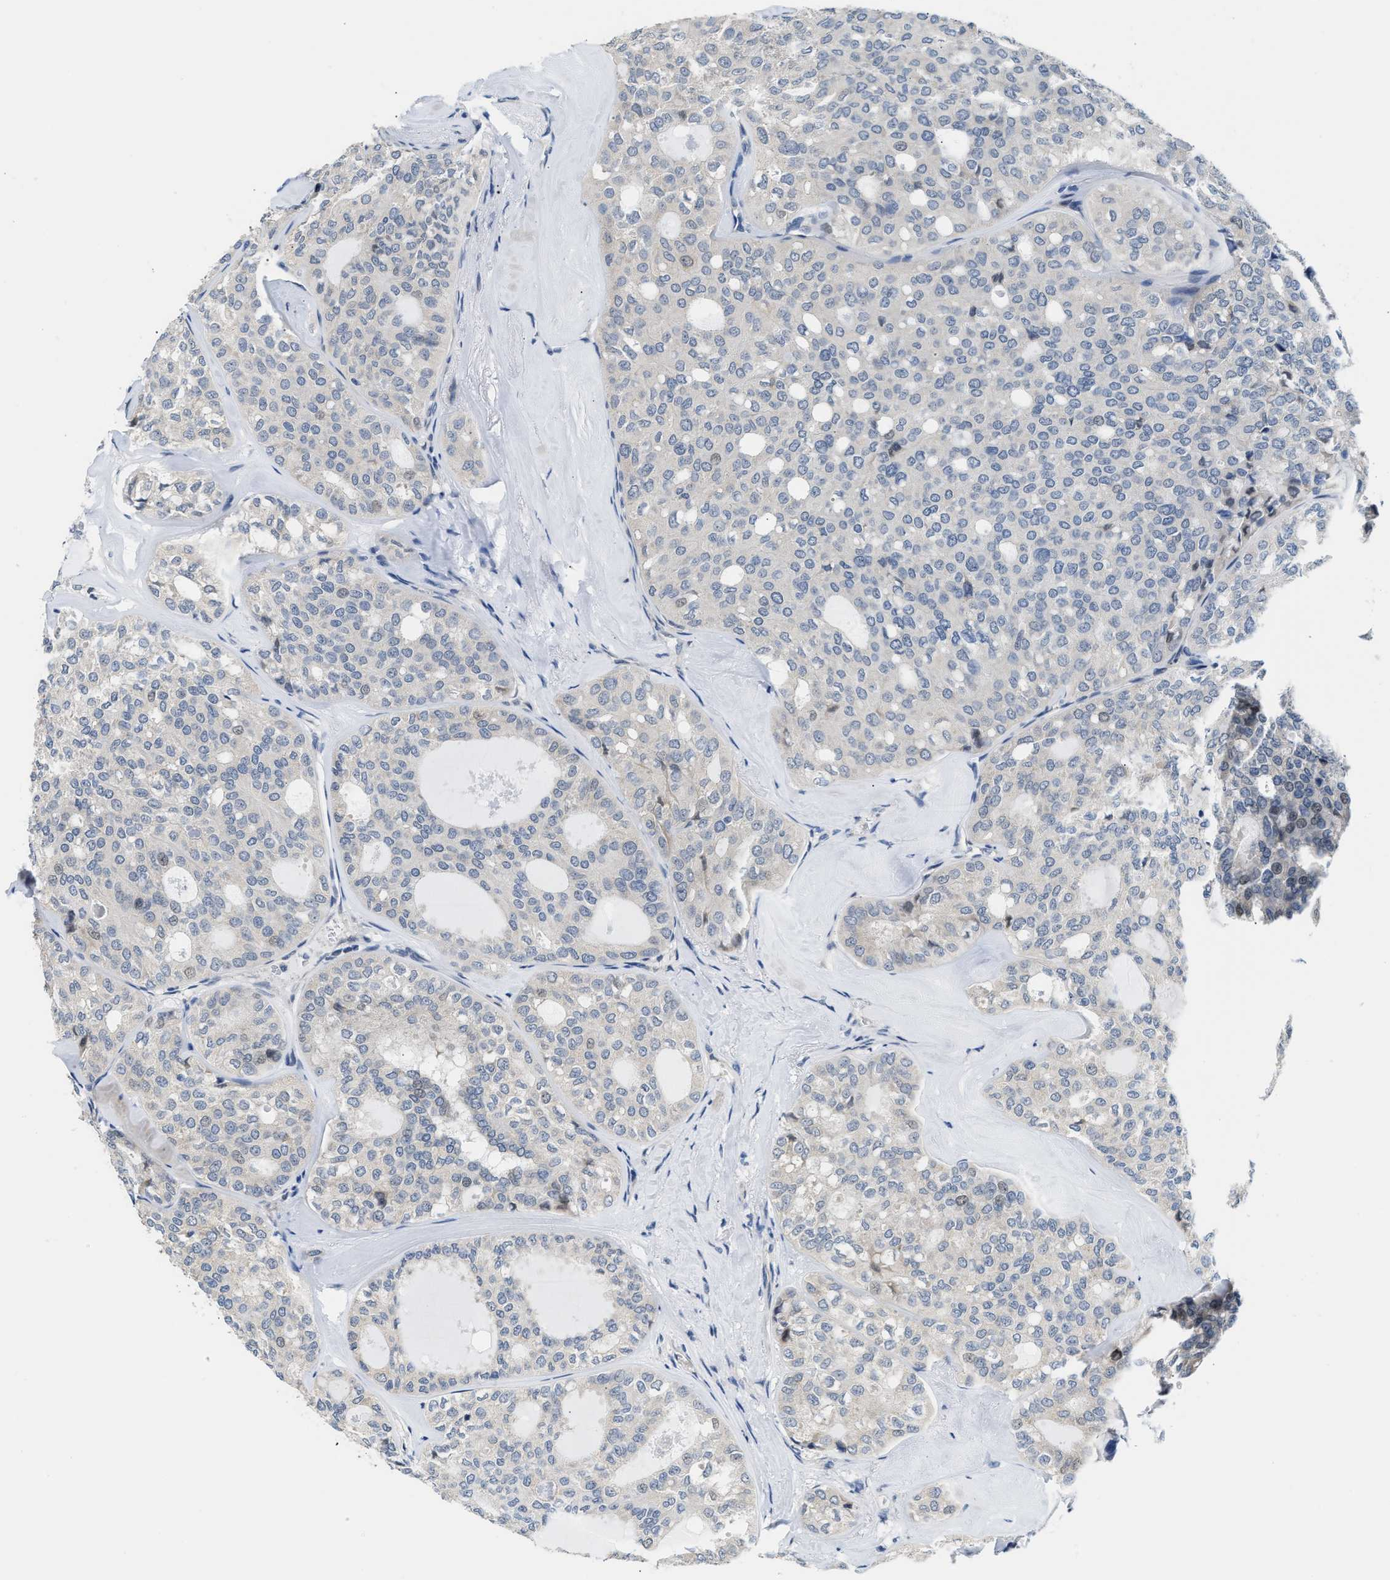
{"staining": {"intensity": "negative", "quantity": "none", "location": "none"}, "tissue": "thyroid cancer", "cell_type": "Tumor cells", "image_type": "cancer", "snomed": [{"axis": "morphology", "description": "Follicular adenoma carcinoma, NOS"}, {"axis": "topography", "description": "Thyroid gland"}], "caption": "The image demonstrates no staining of tumor cells in thyroid cancer (follicular adenoma carcinoma).", "gene": "CLGN", "patient": {"sex": "male", "age": 75}}